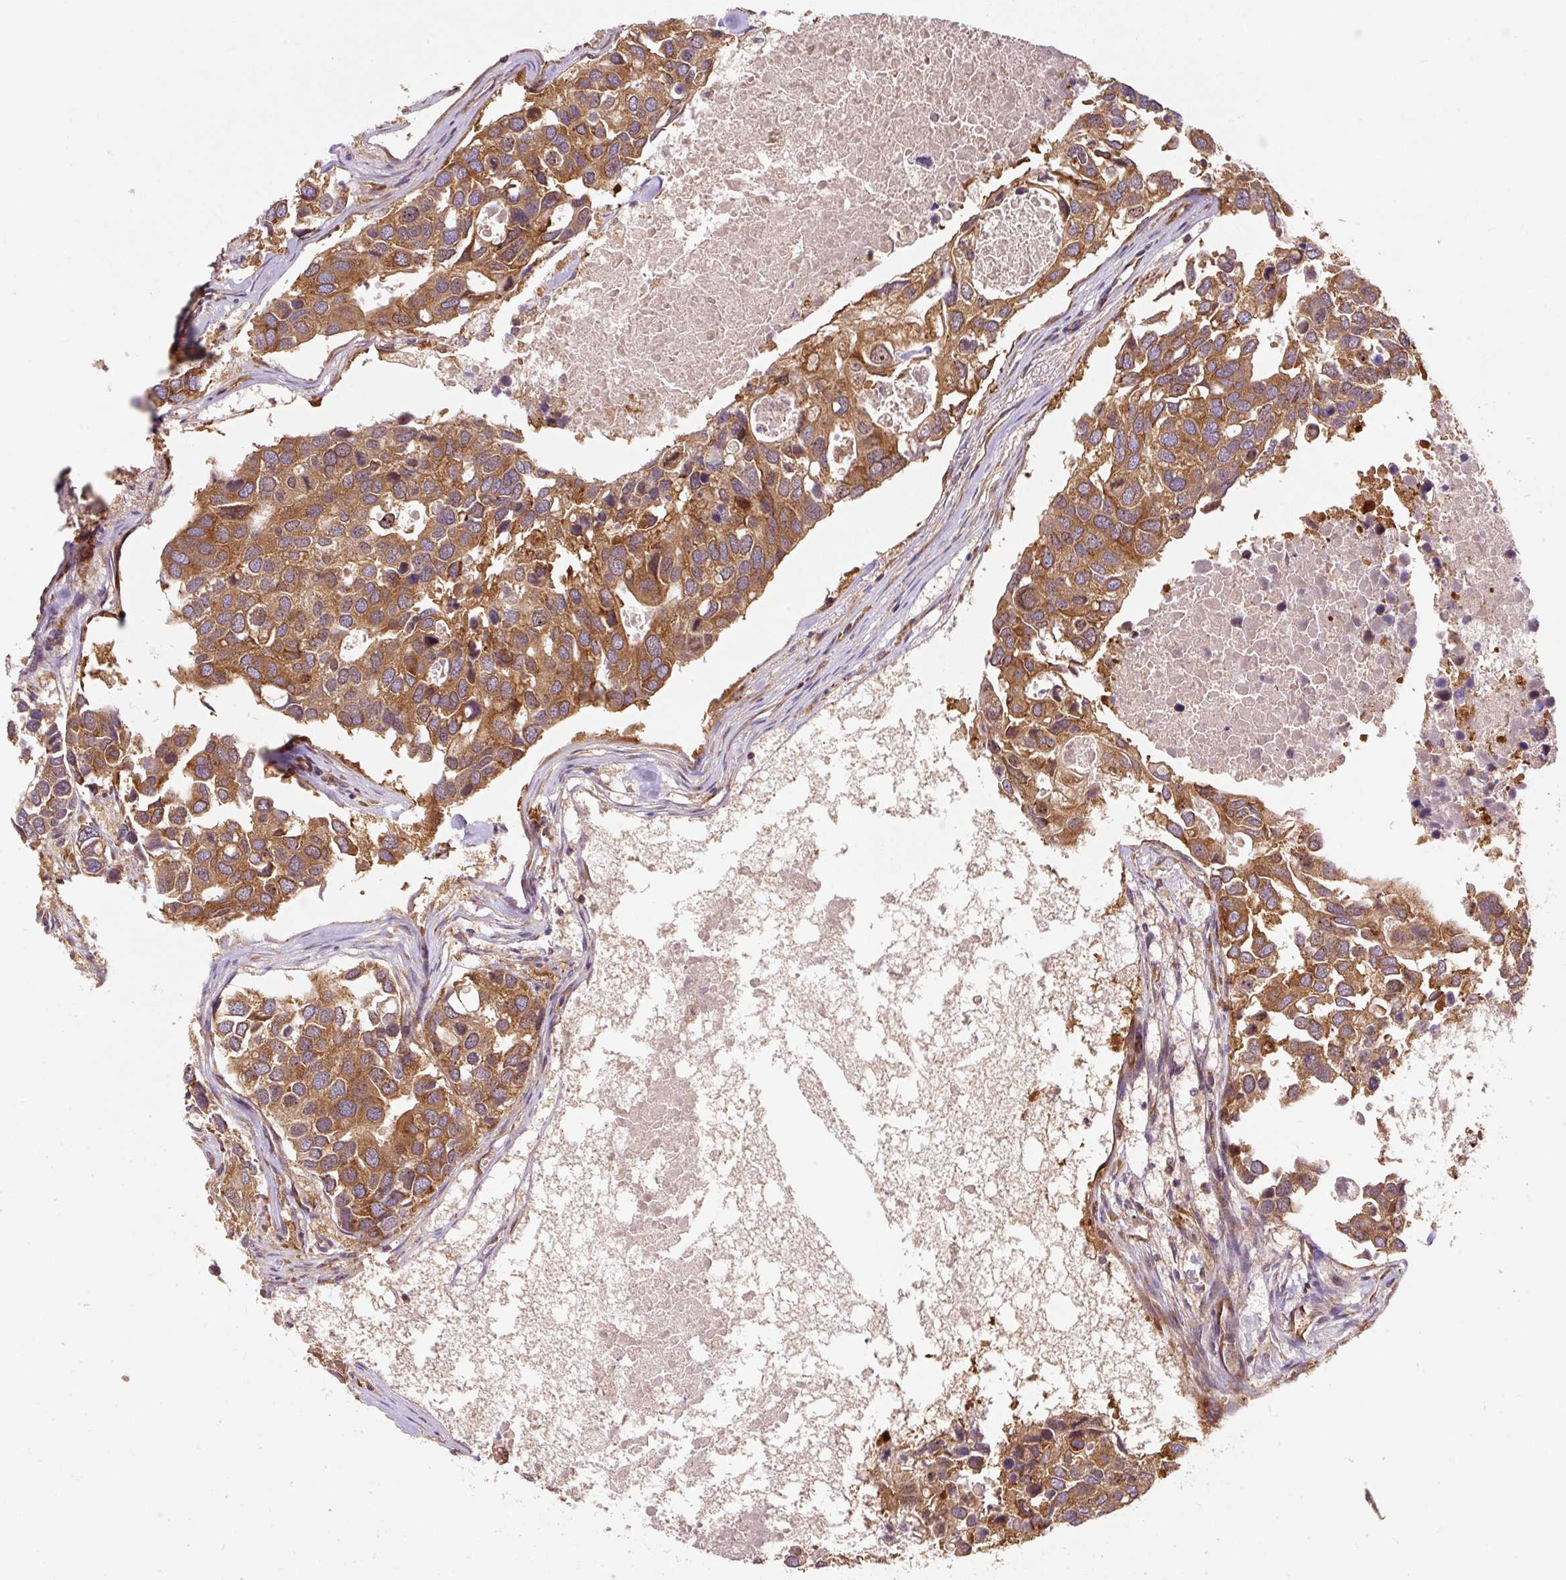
{"staining": {"intensity": "moderate", "quantity": ">75%", "location": "cytoplasmic/membranous"}, "tissue": "breast cancer", "cell_type": "Tumor cells", "image_type": "cancer", "snomed": [{"axis": "morphology", "description": "Duct carcinoma"}, {"axis": "topography", "description": "Breast"}], "caption": "Breast cancer (invasive ductal carcinoma) was stained to show a protein in brown. There is medium levels of moderate cytoplasmic/membranous expression in about >75% of tumor cells.", "gene": "EIF2S2", "patient": {"sex": "female", "age": 83}}